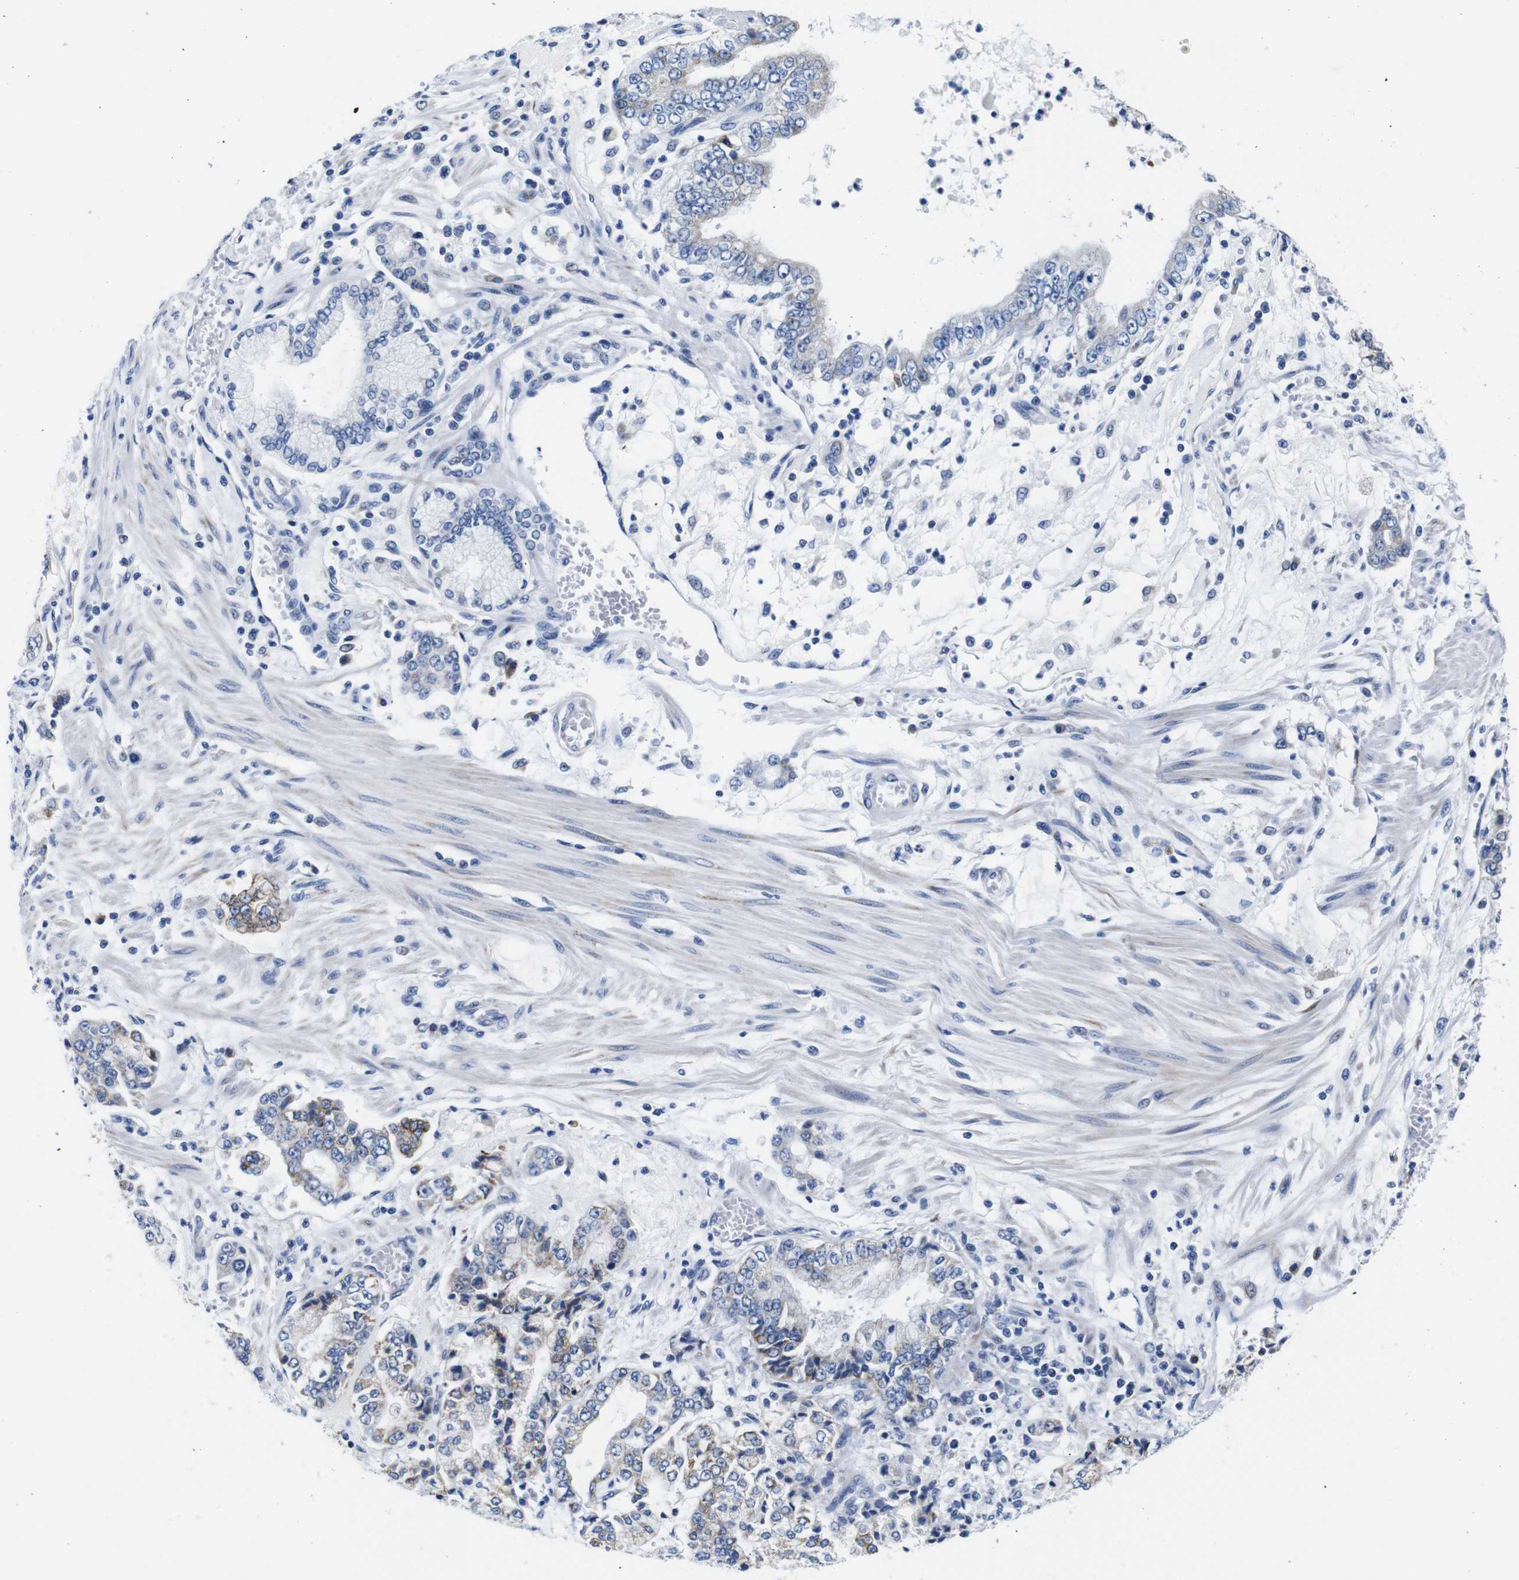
{"staining": {"intensity": "weak", "quantity": "<25%", "location": "cytoplasmic/membranous"}, "tissue": "stomach cancer", "cell_type": "Tumor cells", "image_type": "cancer", "snomed": [{"axis": "morphology", "description": "Adenocarcinoma, NOS"}, {"axis": "topography", "description": "Stomach"}], "caption": "Immunohistochemistry (IHC) photomicrograph of stomach cancer (adenocarcinoma) stained for a protein (brown), which exhibits no positivity in tumor cells.", "gene": "SNX19", "patient": {"sex": "male", "age": 76}}